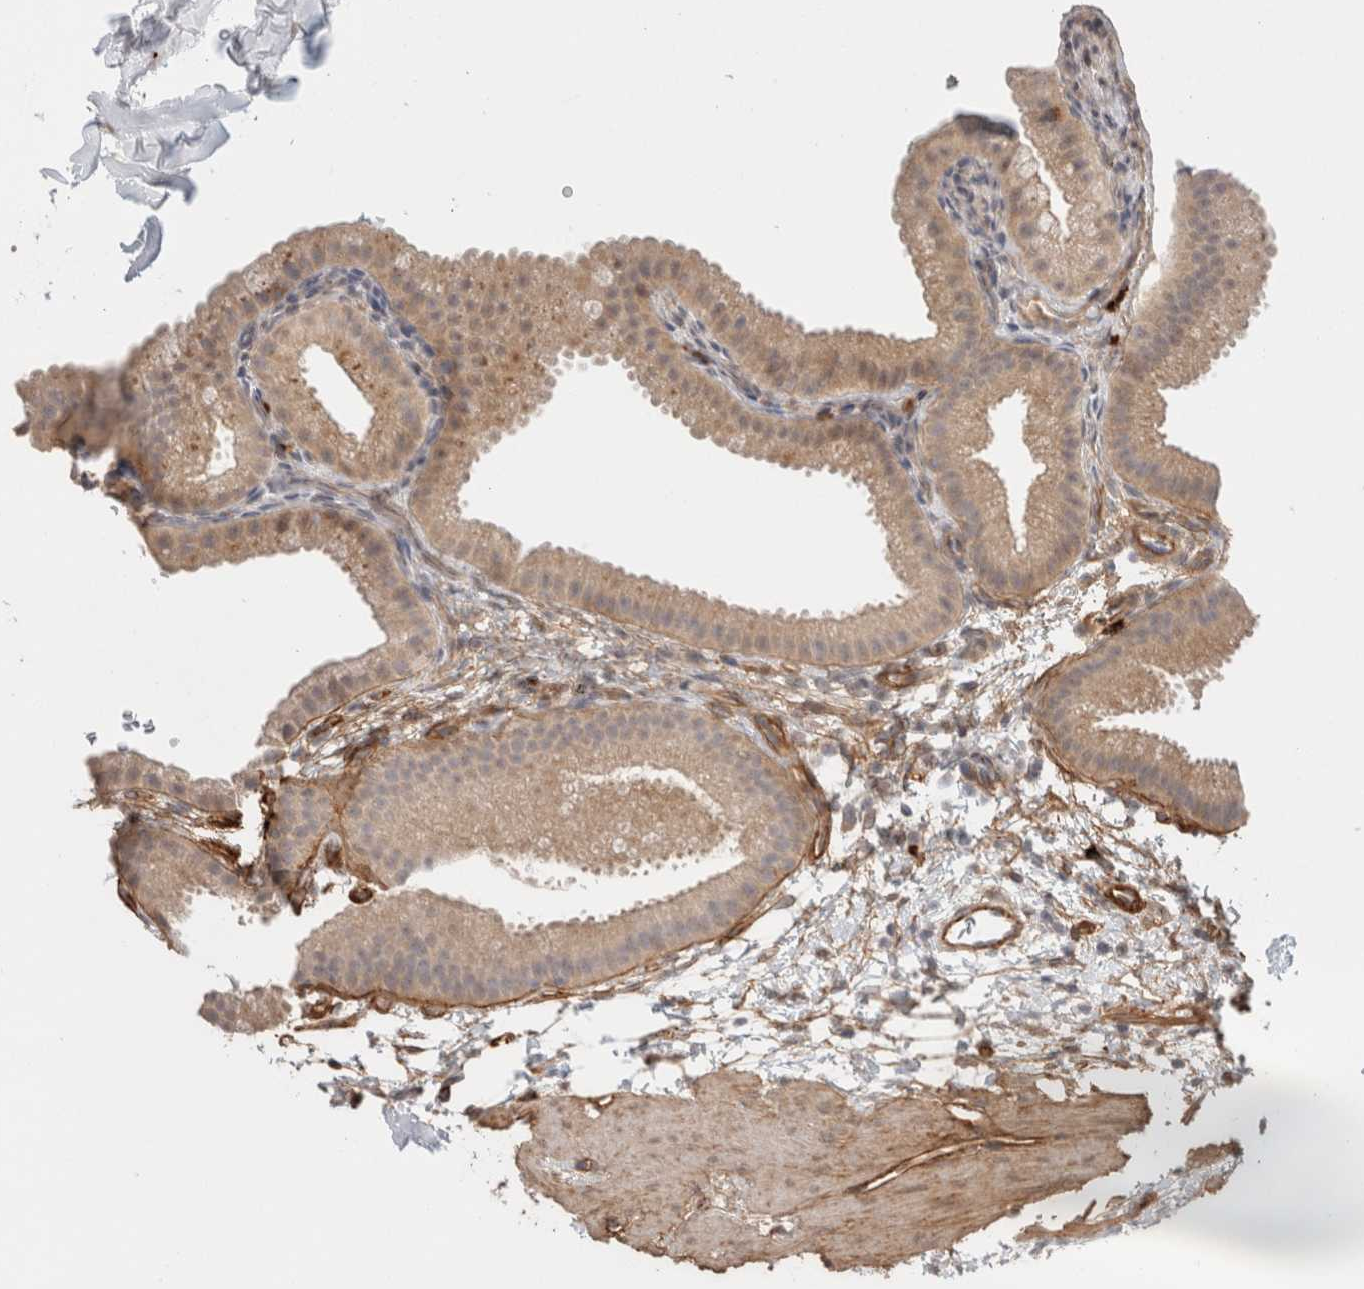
{"staining": {"intensity": "weak", "quantity": ">75%", "location": "cytoplasmic/membranous"}, "tissue": "gallbladder", "cell_type": "Glandular cells", "image_type": "normal", "snomed": [{"axis": "morphology", "description": "Normal tissue, NOS"}, {"axis": "topography", "description": "Gallbladder"}], "caption": "Immunohistochemistry histopathology image of unremarkable gallbladder: human gallbladder stained using immunohistochemistry (IHC) demonstrates low levels of weak protein expression localized specifically in the cytoplasmic/membranous of glandular cells, appearing as a cytoplasmic/membranous brown color.", "gene": "HSPG2", "patient": {"sex": "female", "age": 64}}